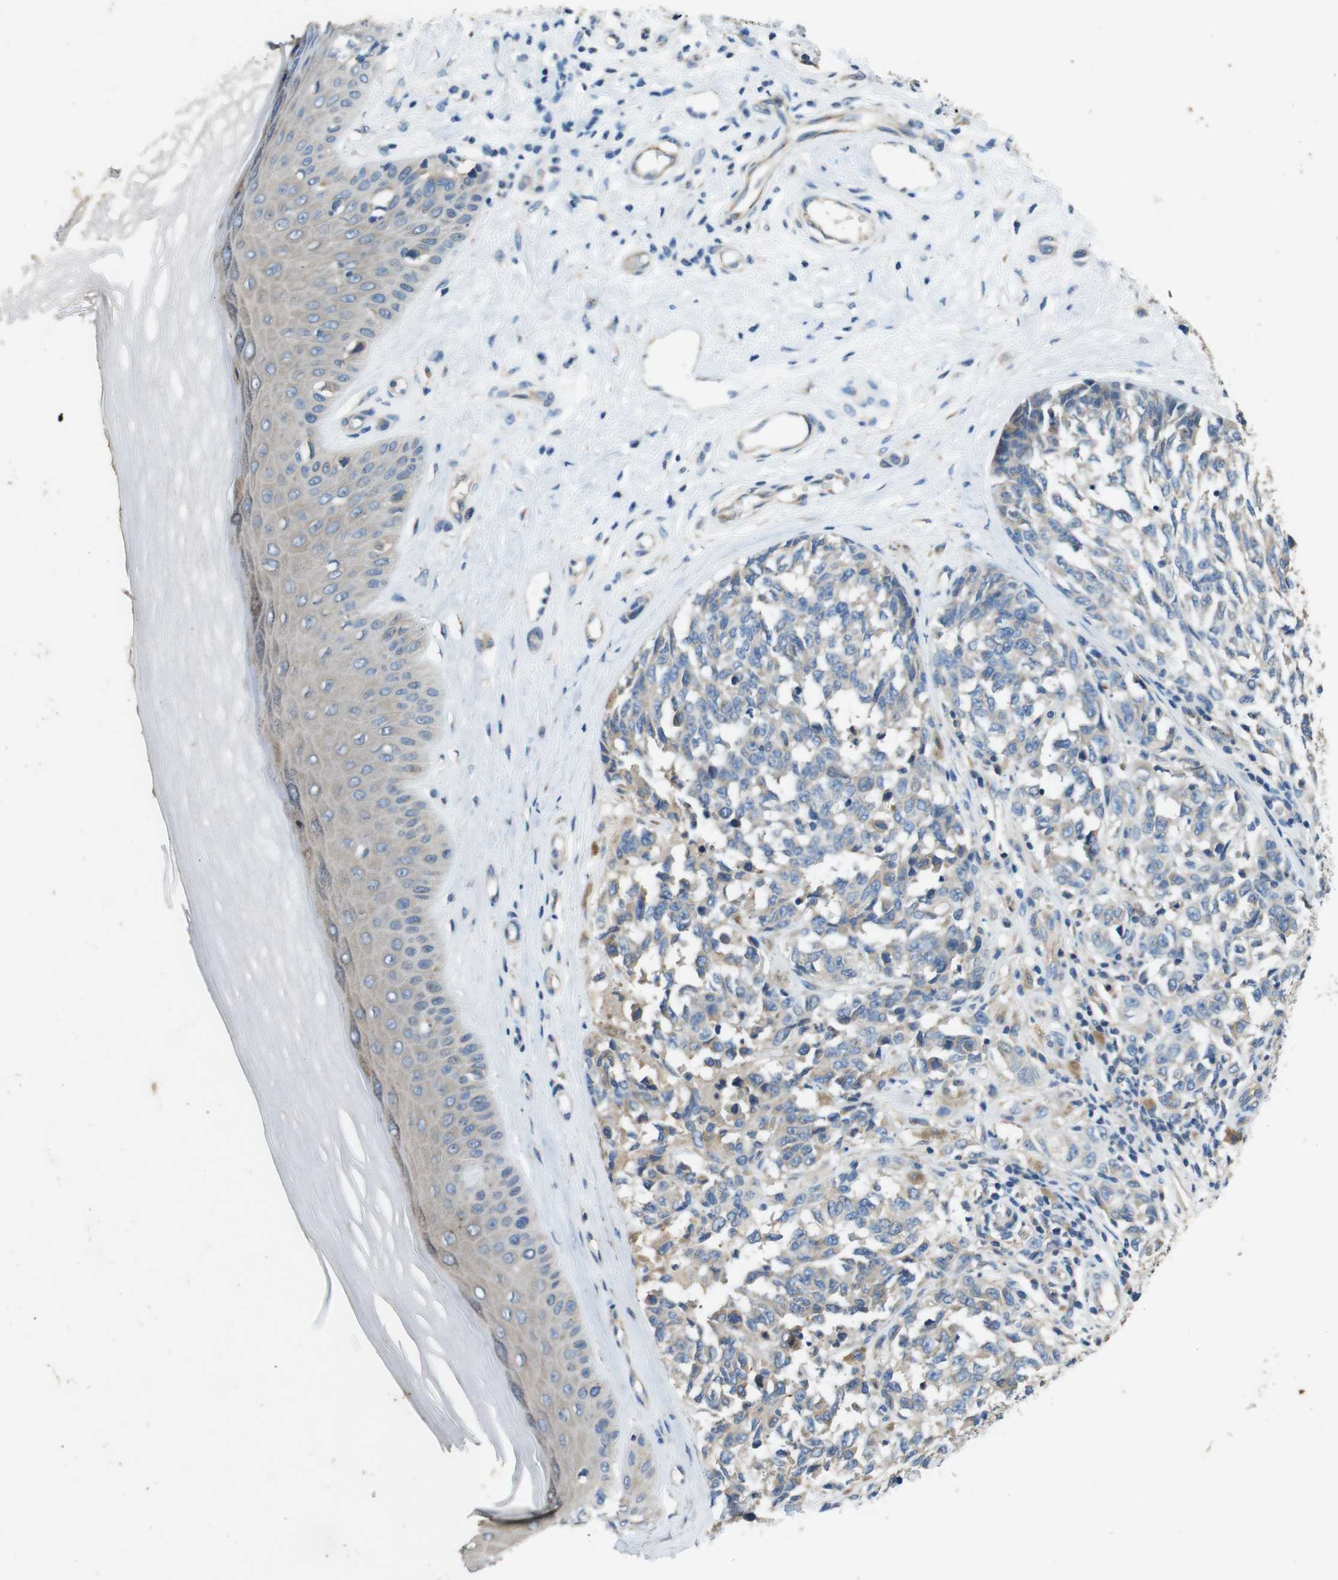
{"staining": {"intensity": "weak", "quantity": "<25%", "location": "cytoplasmic/membranous"}, "tissue": "melanoma", "cell_type": "Tumor cells", "image_type": "cancer", "snomed": [{"axis": "morphology", "description": "Malignant melanoma, NOS"}, {"axis": "topography", "description": "Skin"}], "caption": "There is no significant staining in tumor cells of melanoma.", "gene": "DCTN1", "patient": {"sex": "female", "age": 64}}